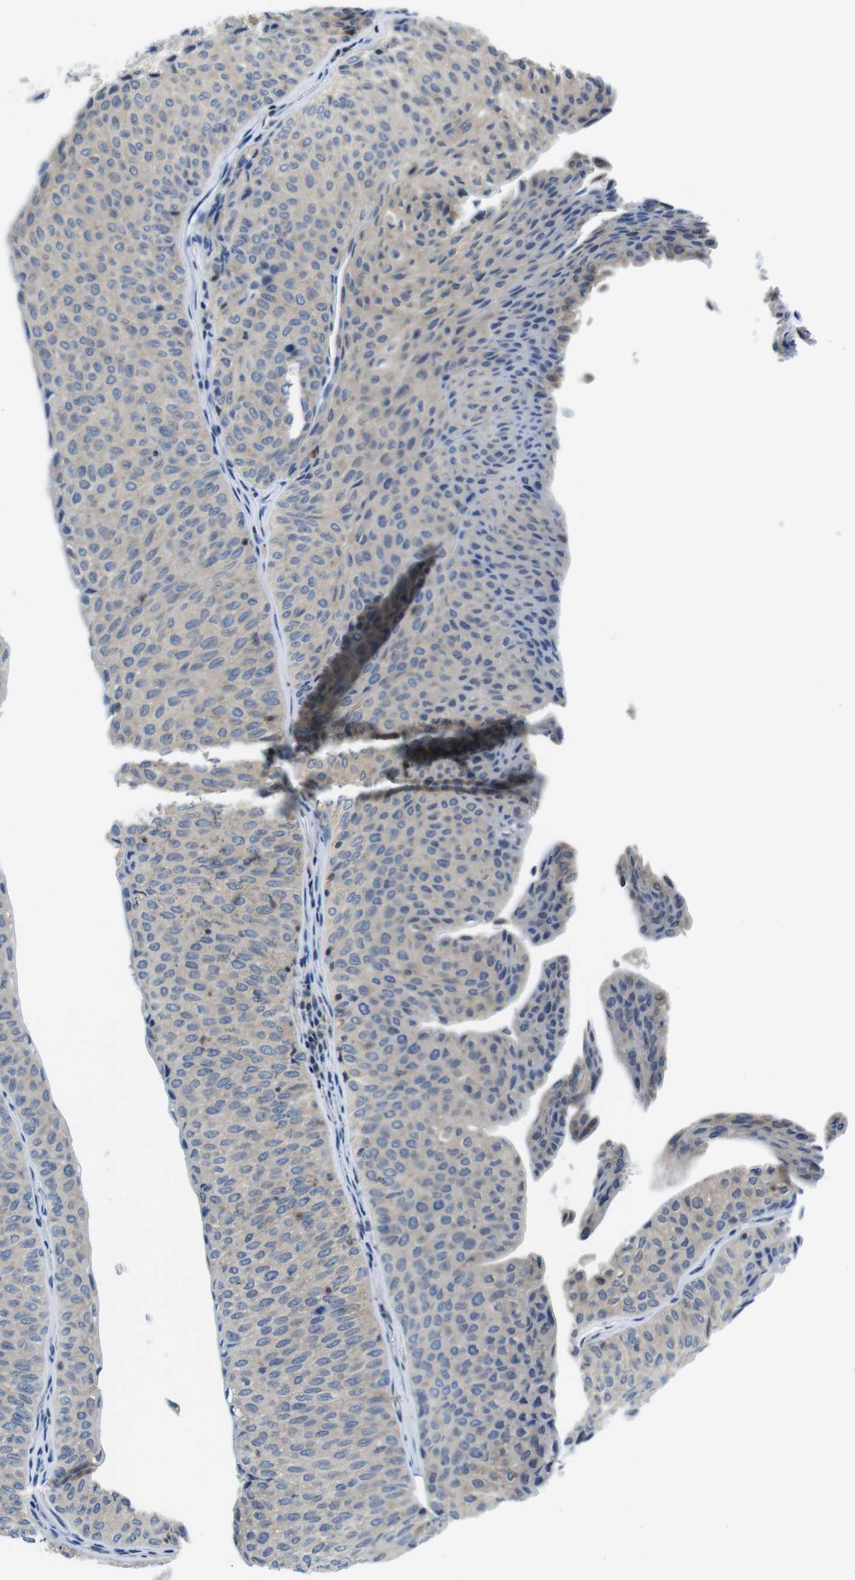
{"staining": {"intensity": "negative", "quantity": "none", "location": "none"}, "tissue": "urothelial cancer", "cell_type": "Tumor cells", "image_type": "cancer", "snomed": [{"axis": "morphology", "description": "Urothelial carcinoma, Low grade"}, {"axis": "topography", "description": "Urinary bladder"}], "caption": "High power microscopy histopathology image of an immunohistochemistry micrograph of urothelial cancer, revealing no significant positivity in tumor cells.", "gene": "PIK3CD", "patient": {"sex": "male", "age": 78}}